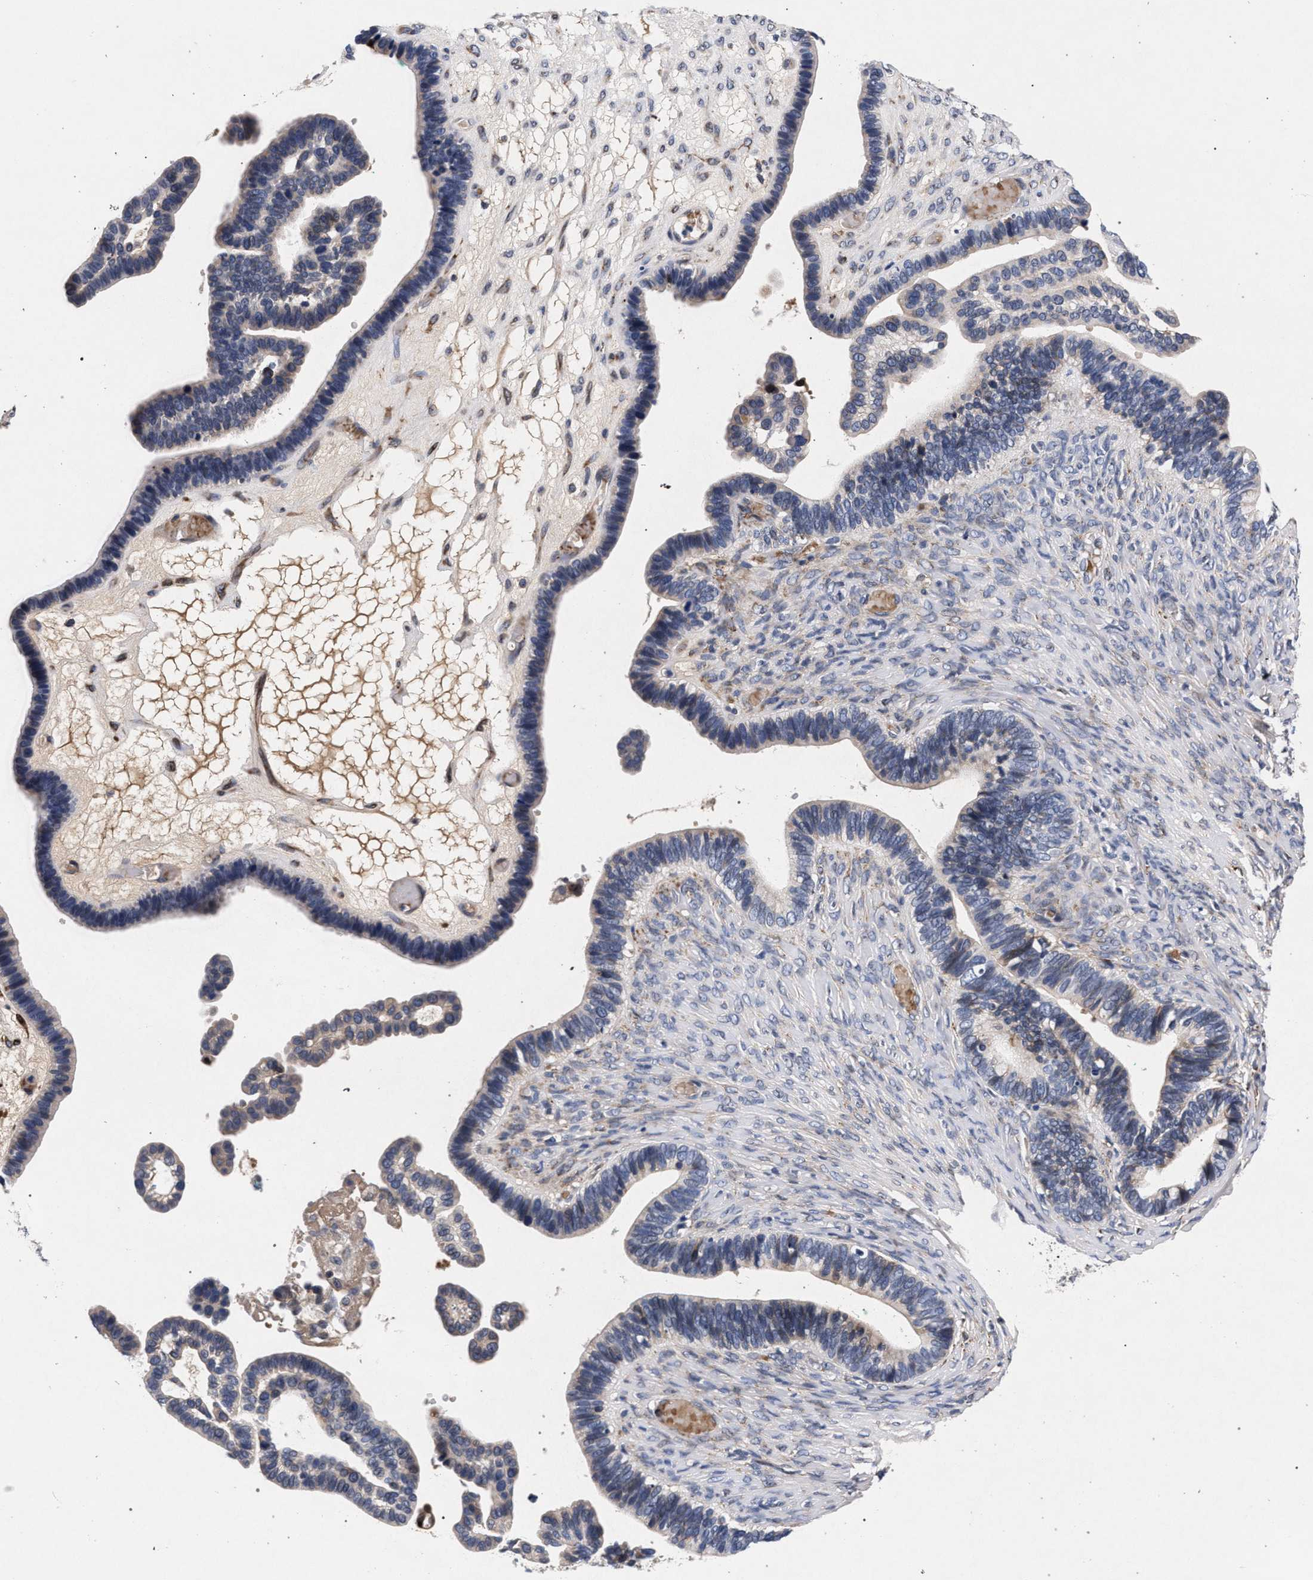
{"staining": {"intensity": "negative", "quantity": "none", "location": "none"}, "tissue": "ovarian cancer", "cell_type": "Tumor cells", "image_type": "cancer", "snomed": [{"axis": "morphology", "description": "Cystadenocarcinoma, serous, NOS"}, {"axis": "topography", "description": "Ovary"}], "caption": "DAB (3,3'-diaminobenzidine) immunohistochemical staining of ovarian serous cystadenocarcinoma demonstrates no significant expression in tumor cells. (Brightfield microscopy of DAB IHC at high magnification).", "gene": "NEK7", "patient": {"sex": "female", "age": 56}}